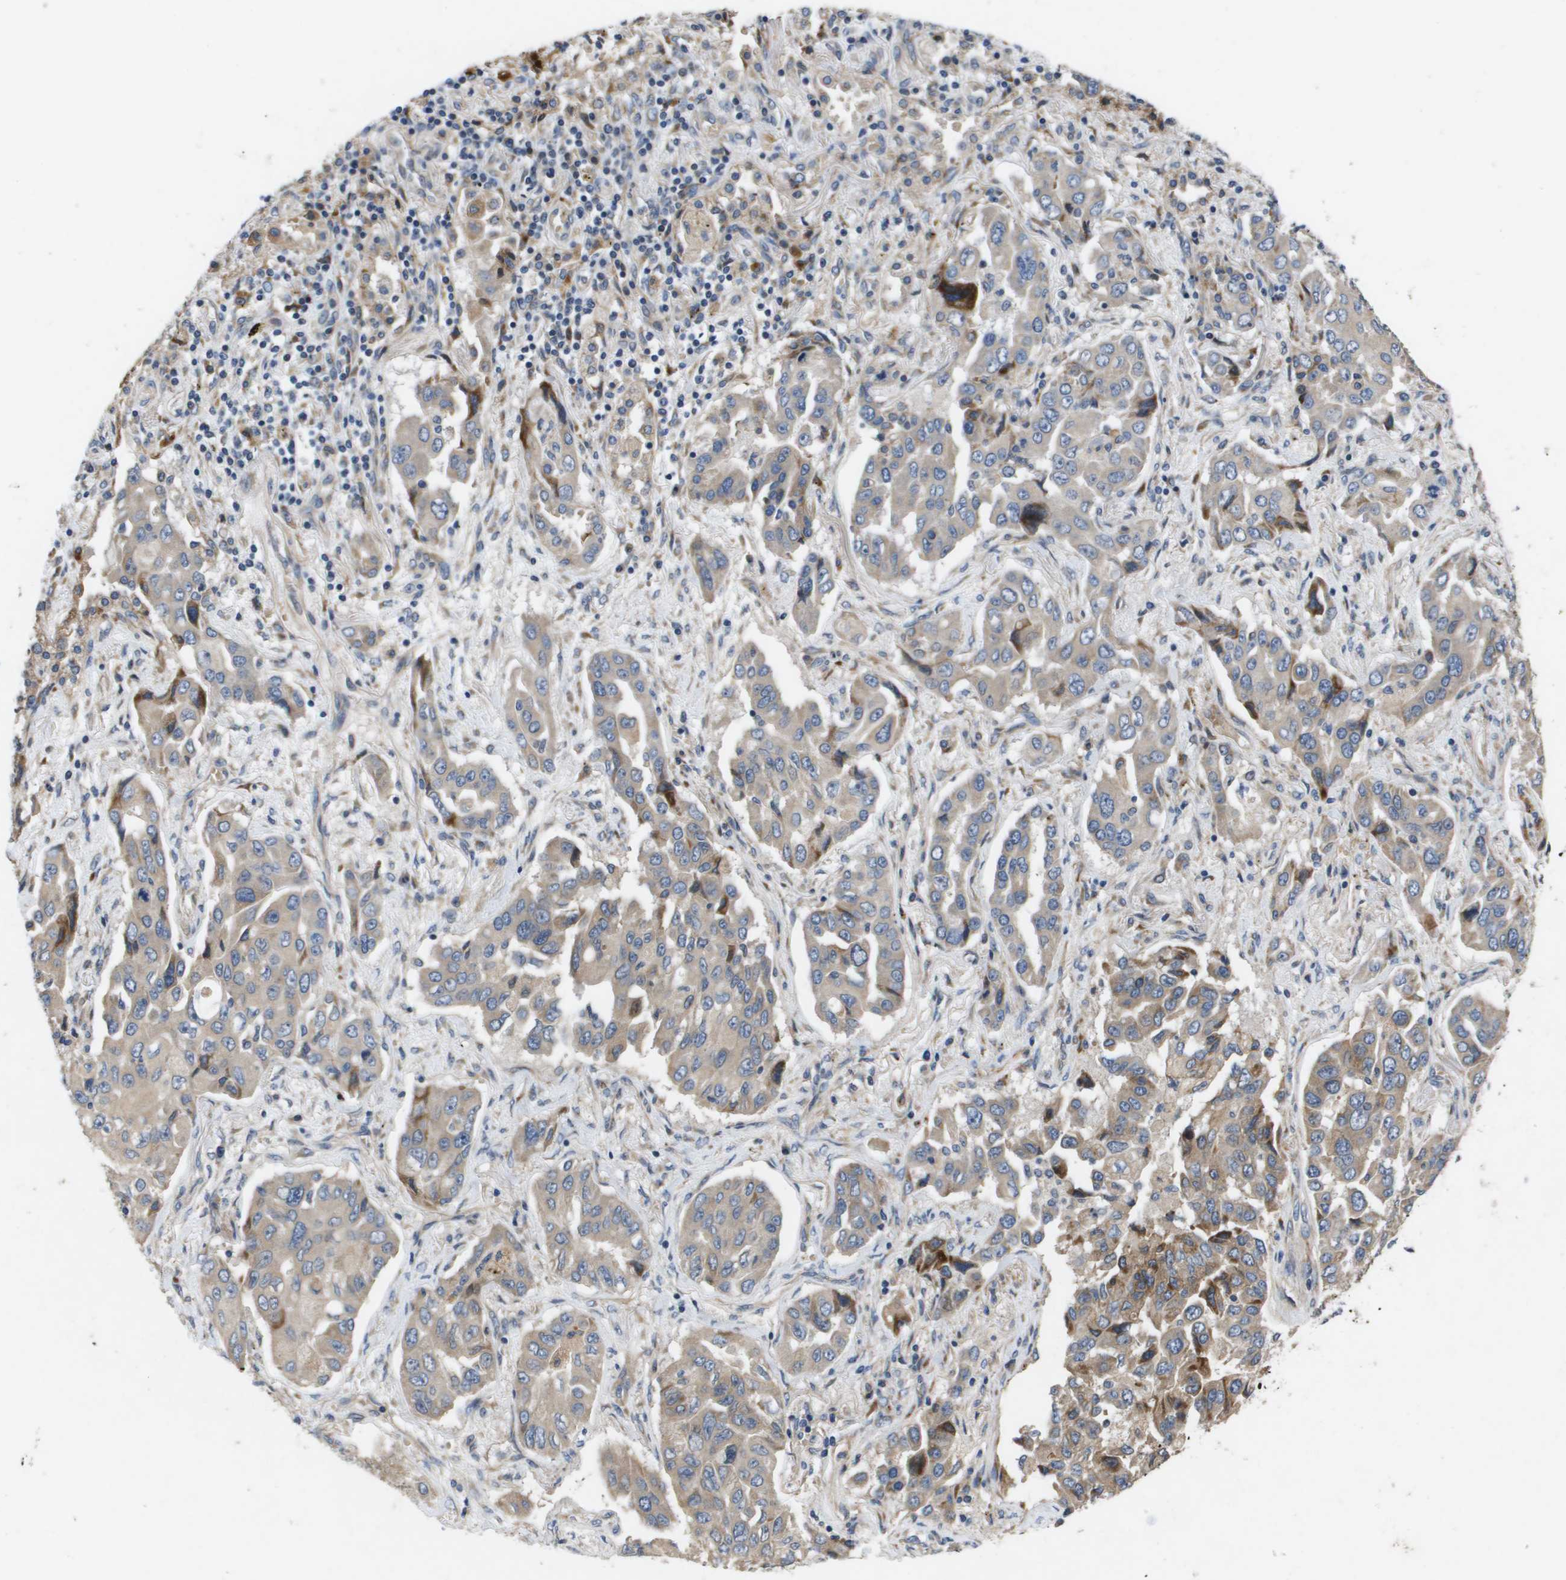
{"staining": {"intensity": "weak", "quantity": ">75%", "location": "cytoplasmic/membranous"}, "tissue": "lung cancer", "cell_type": "Tumor cells", "image_type": "cancer", "snomed": [{"axis": "morphology", "description": "Adenocarcinoma, NOS"}, {"axis": "topography", "description": "Lung"}], "caption": "Immunohistochemistry (IHC) of human lung adenocarcinoma shows low levels of weak cytoplasmic/membranous staining in about >75% of tumor cells. (Stains: DAB (3,3'-diaminobenzidine) in brown, nuclei in blue, Microscopy: brightfield microscopy at high magnification).", "gene": "ENTPD2", "patient": {"sex": "female", "age": 65}}